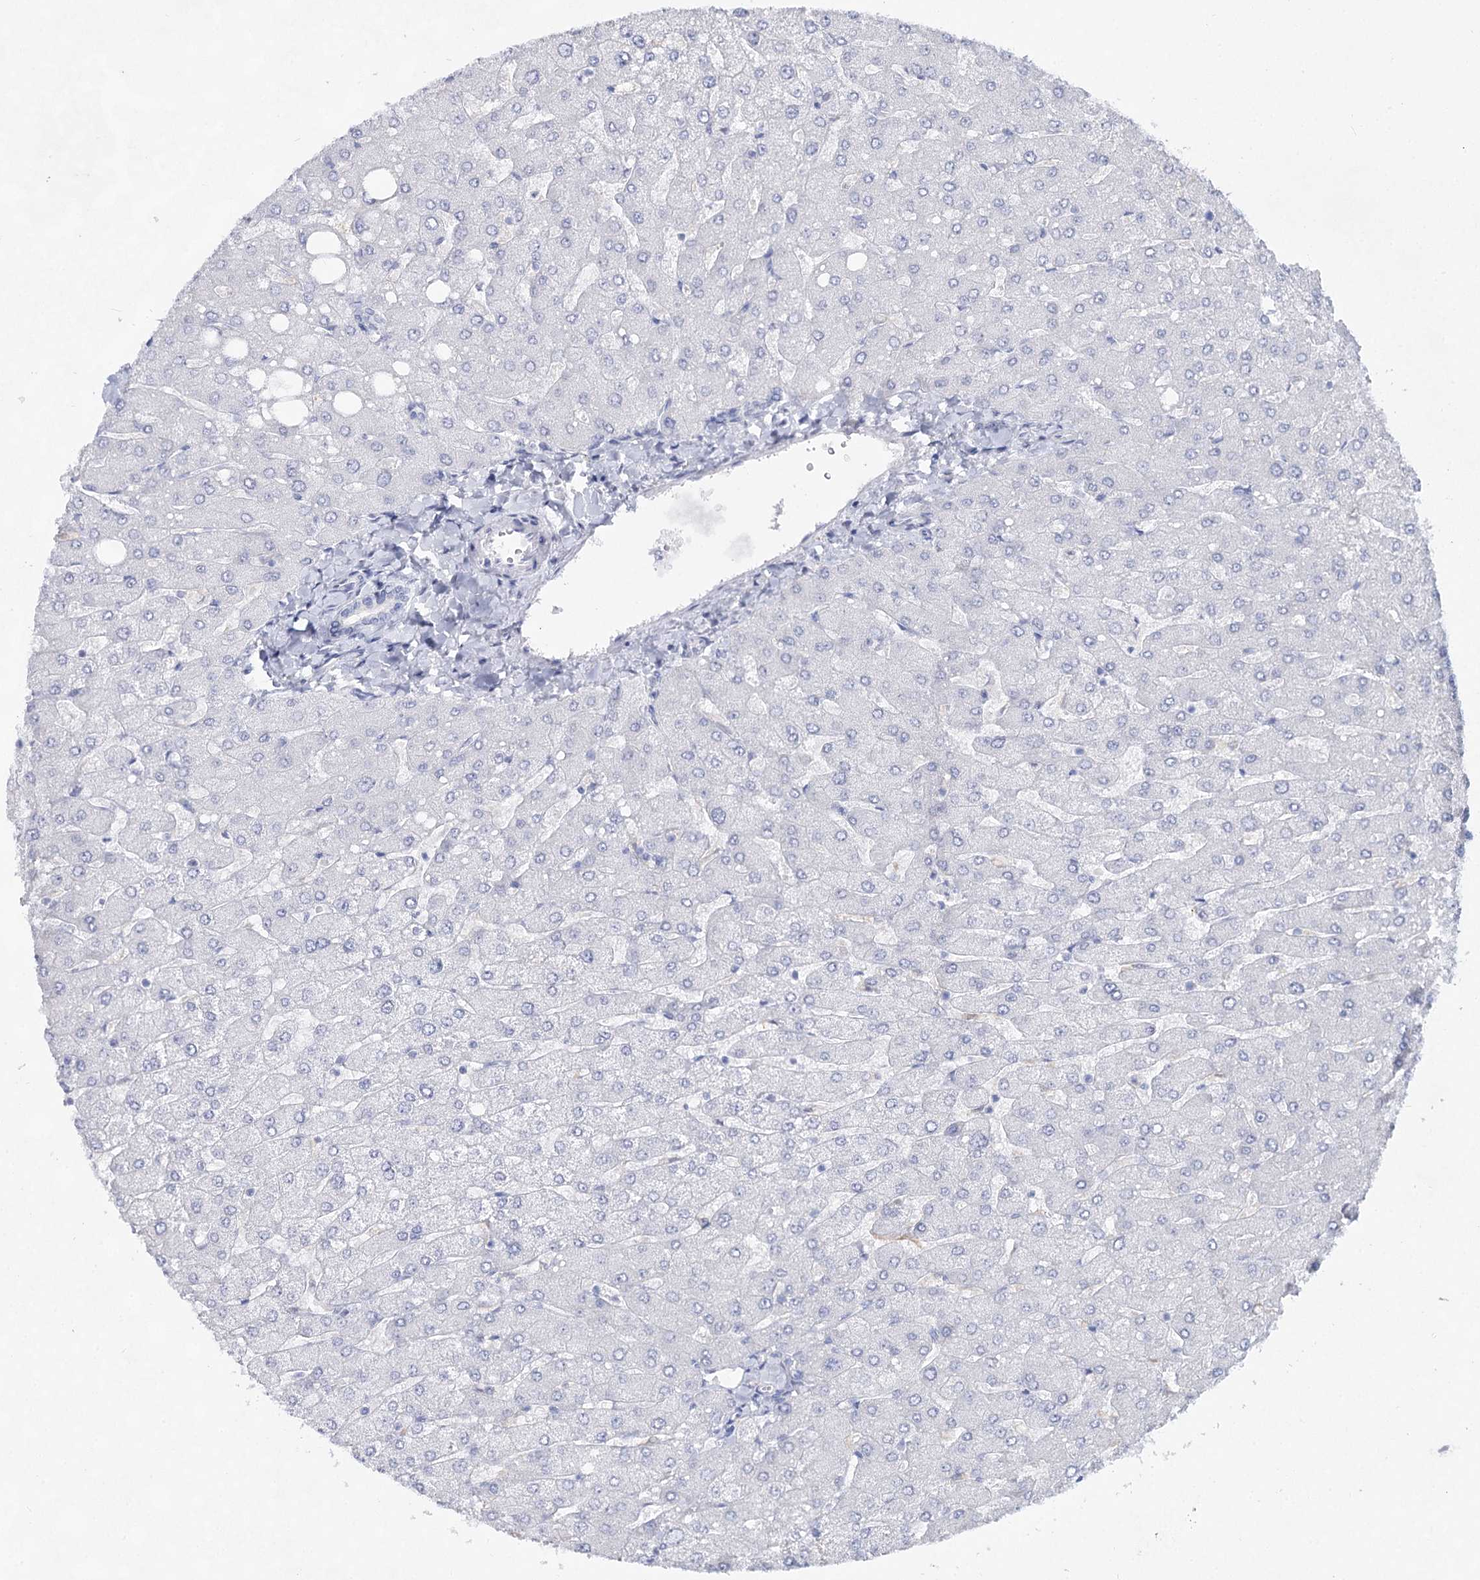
{"staining": {"intensity": "negative", "quantity": "none", "location": "none"}, "tissue": "liver", "cell_type": "Cholangiocytes", "image_type": "normal", "snomed": [{"axis": "morphology", "description": "Normal tissue, NOS"}, {"axis": "topography", "description": "Liver"}], "caption": "High magnification brightfield microscopy of unremarkable liver stained with DAB (3,3'-diaminobenzidine) (brown) and counterstained with hematoxylin (blue): cholangiocytes show no significant expression. (DAB (3,3'-diaminobenzidine) immunohistochemistry (IHC) with hematoxylin counter stain).", "gene": "SLC17A2", "patient": {"sex": "male", "age": 55}}